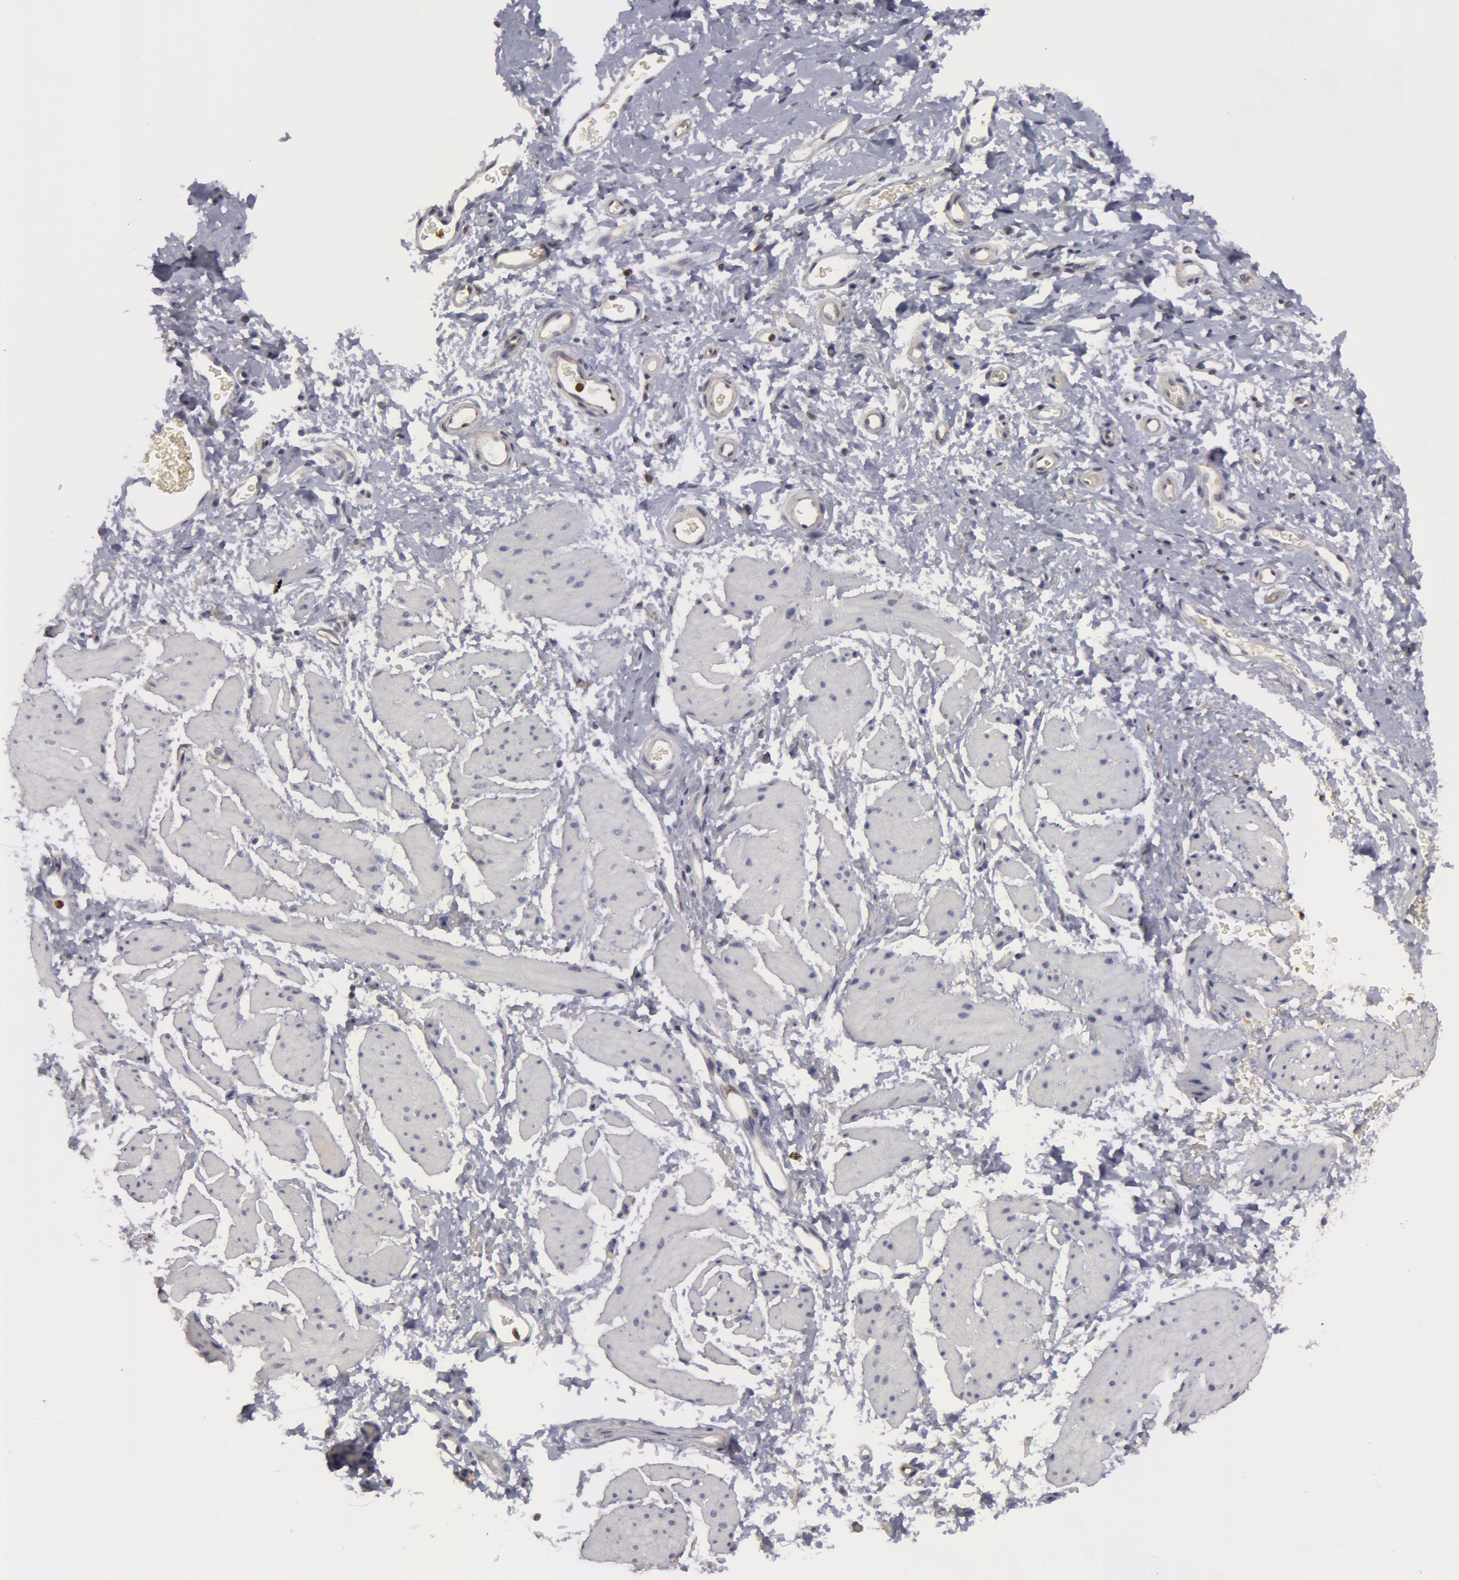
{"staining": {"intensity": "negative", "quantity": "none", "location": "none"}, "tissue": "esophagus", "cell_type": "Squamous epithelial cells", "image_type": "normal", "snomed": [{"axis": "morphology", "description": "Normal tissue, NOS"}, {"axis": "topography", "description": "Esophagus"}], "caption": "Immunohistochemistry (IHC) of normal esophagus displays no expression in squamous epithelial cells. The staining is performed using DAB brown chromogen with nuclei counter-stained in using hematoxylin.", "gene": "CAT", "patient": {"sex": "male", "age": 70}}